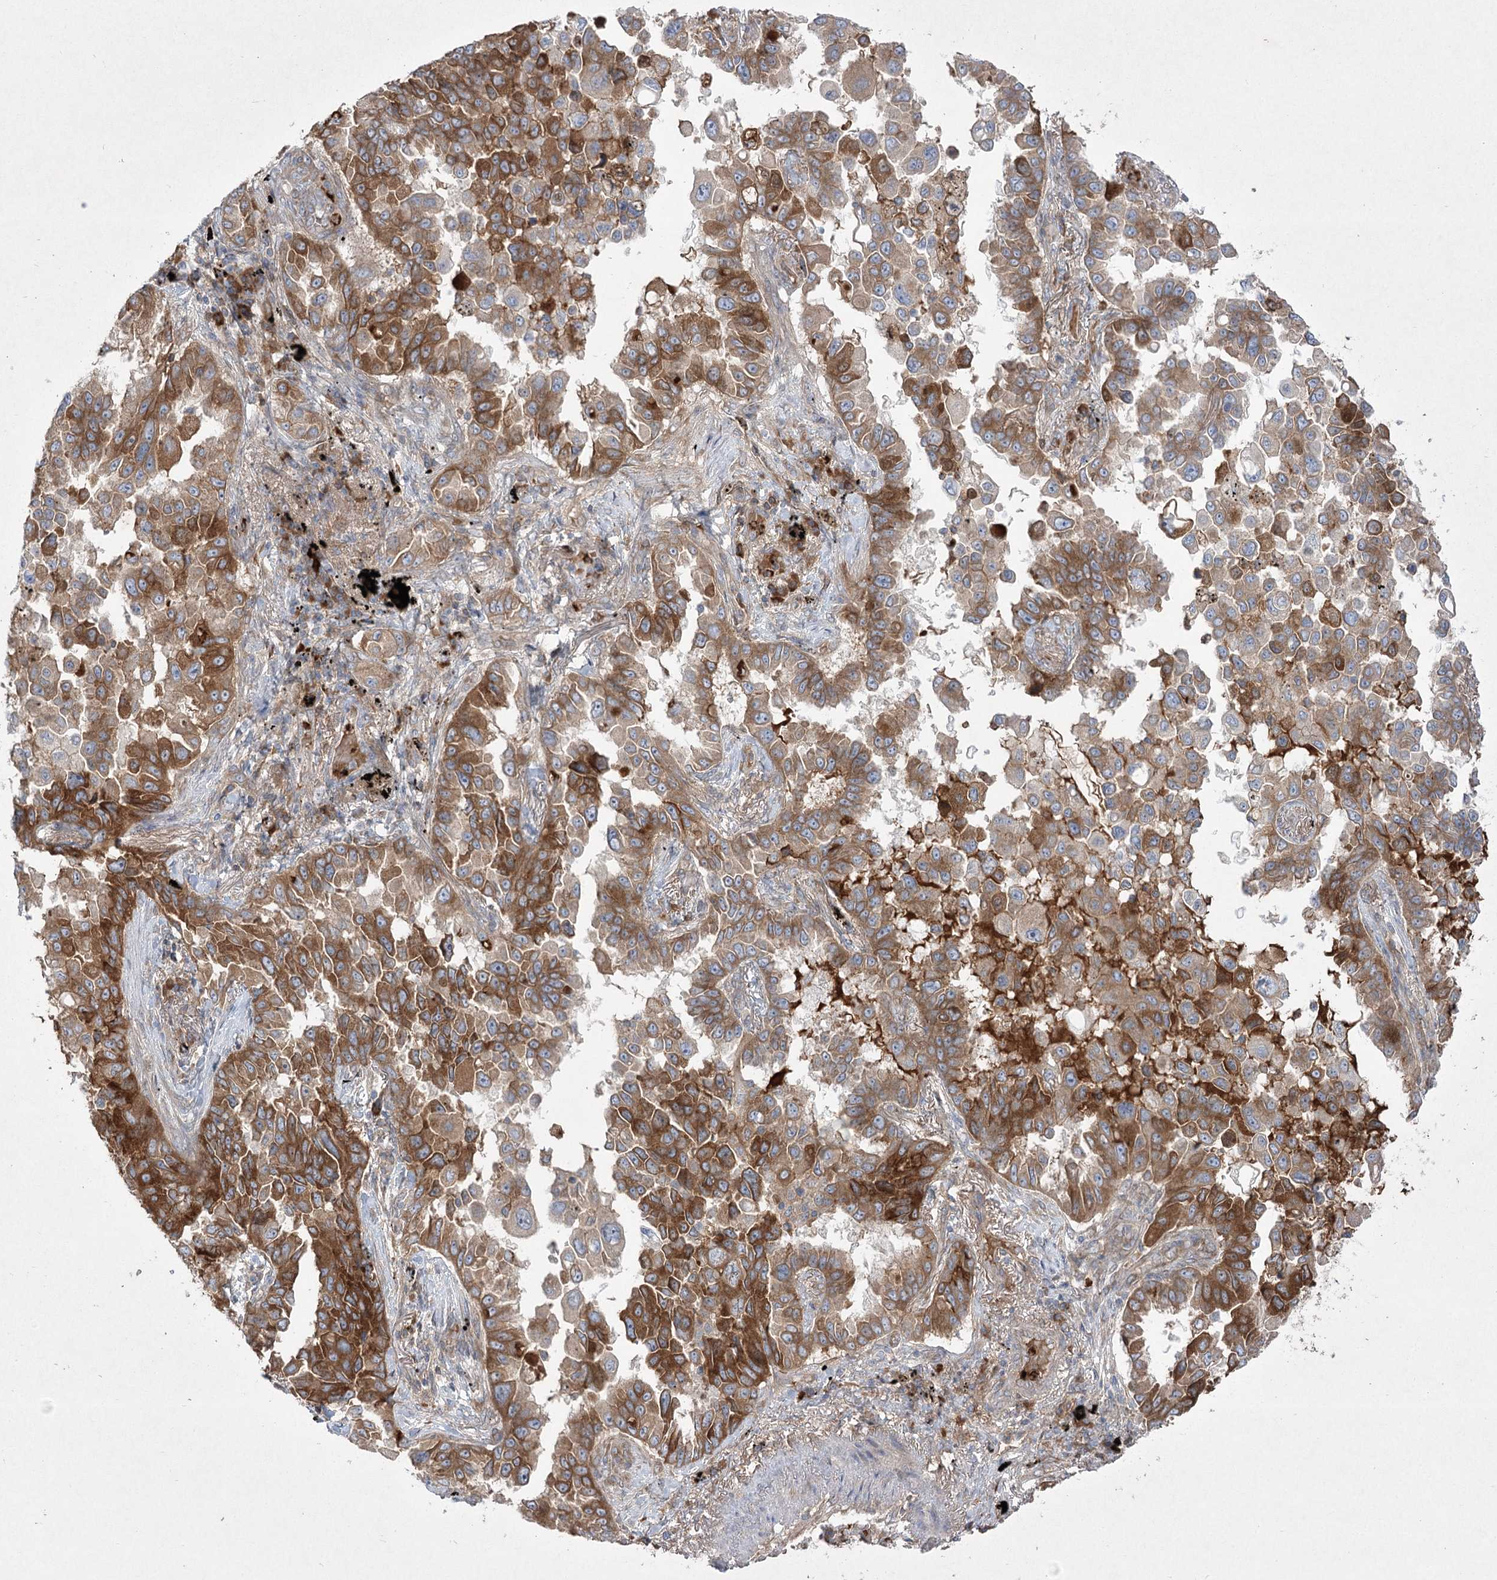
{"staining": {"intensity": "moderate", "quantity": ">75%", "location": "cytoplasmic/membranous"}, "tissue": "lung cancer", "cell_type": "Tumor cells", "image_type": "cancer", "snomed": [{"axis": "morphology", "description": "Adenocarcinoma, NOS"}, {"axis": "topography", "description": "Lung"}], "caption": "Protein staining by immunohistochemistry (IHC) displays moderate cytoplasmic/membranous positivity in approximately >75% of tumor cells in lung cancer.", "gene": "PLEKHA5", "patient": {"sex": "female", "age": 67}}